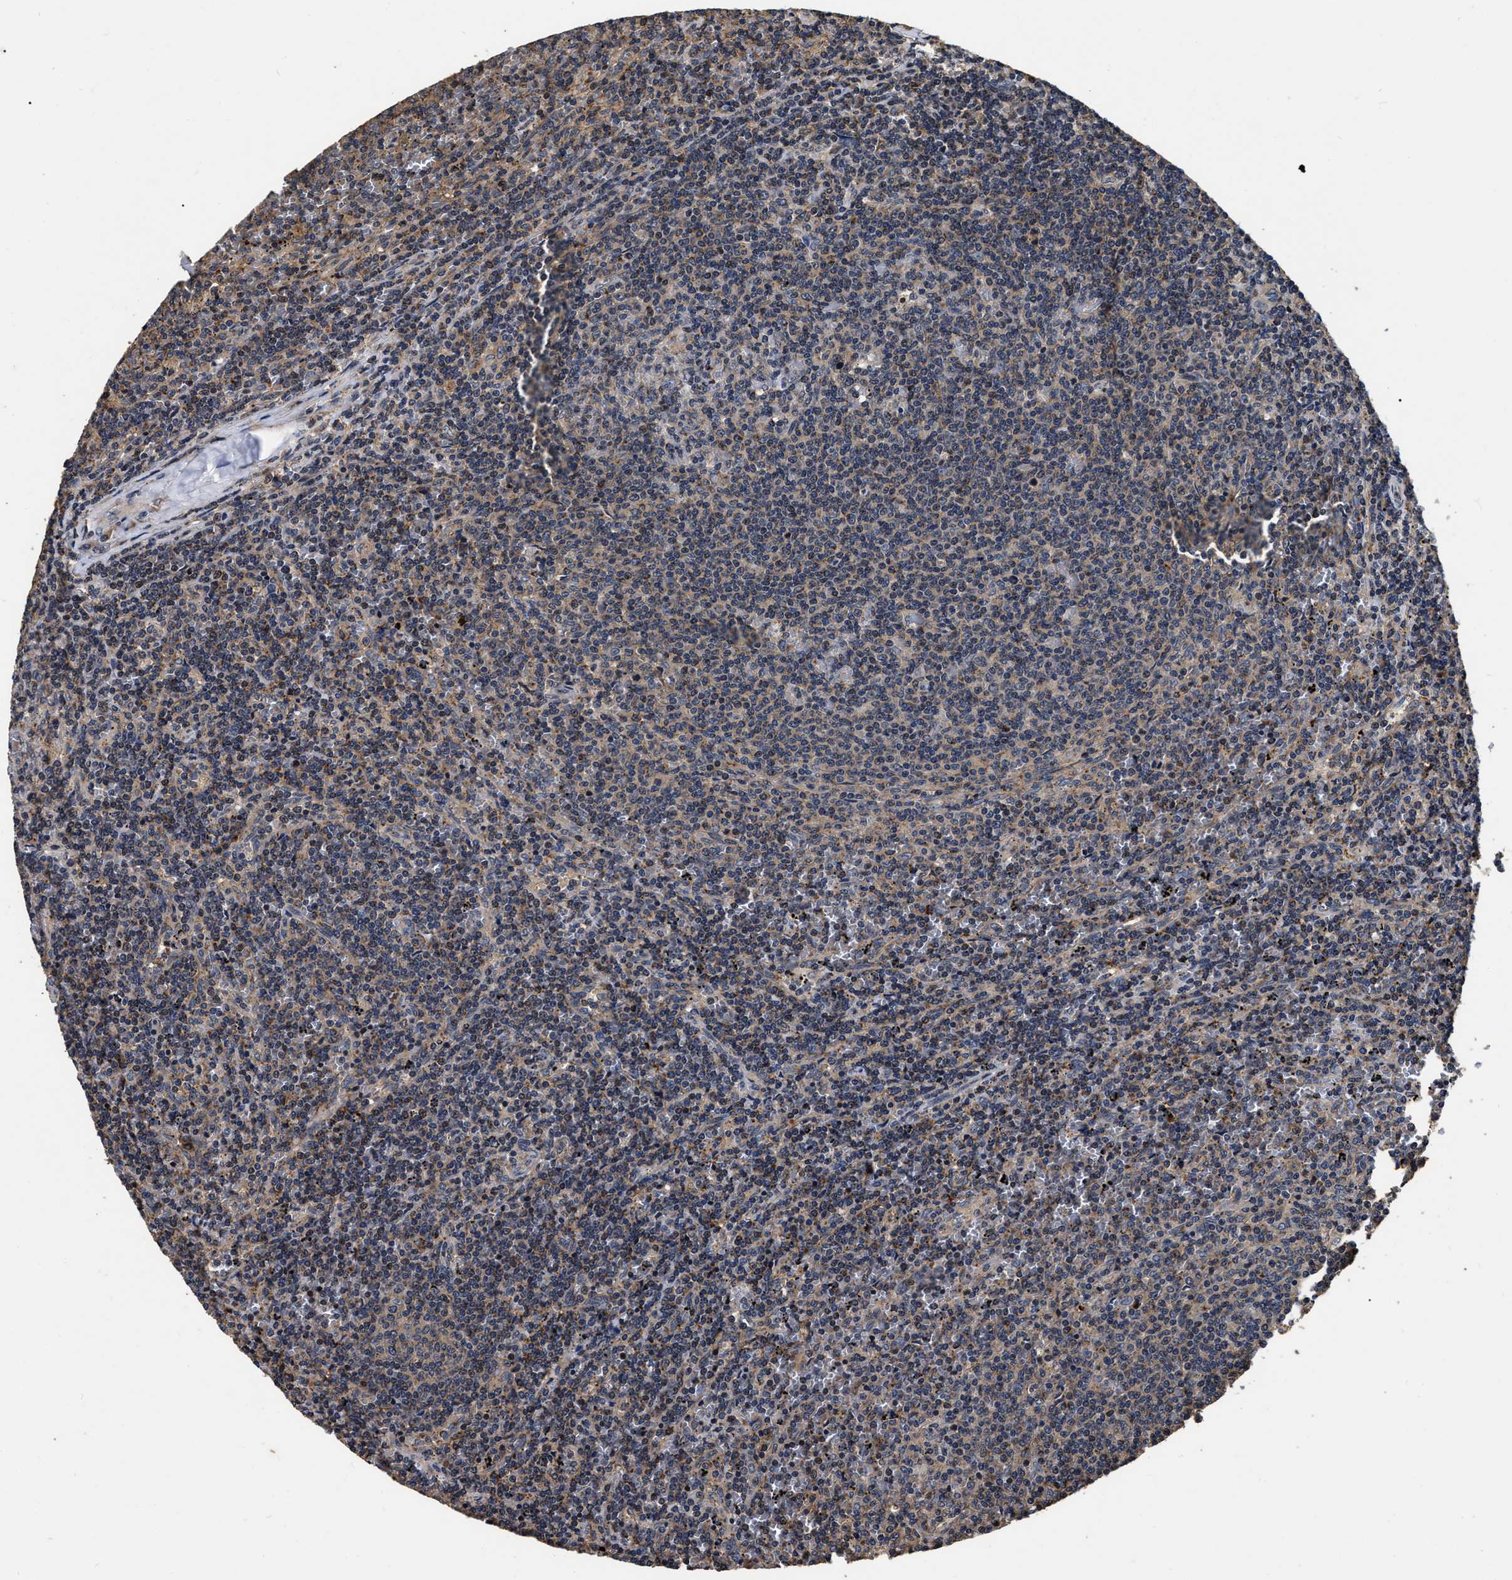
{"staining": {"intensity": "weak", "quantity": ">75%", "location": "cytoplasmic/membranous"}, "tissue": "lymphoma", "cell_type": "Tumor cells", "image_type": "cancer", "snomed": [{"axis": "morphology", "description": "Malignant lymphoma, non-Hodgkin's type, Low grade"}, {"axis": "topography", "description": "Spleen"}], "caption": "IHC staining of lymphoma, which displays low levels of weak cytoplasmic/membranous positivity in approximately >75% of tumor cells indicating weak cytoplasmic/membranous protein staining. The staining was performed using DAB (brown) for protein detection and nuclei were counterstained in hematoxylin (blue).", "gene": "ABCG8", "patient": {"sex": "female", "age": 50}}